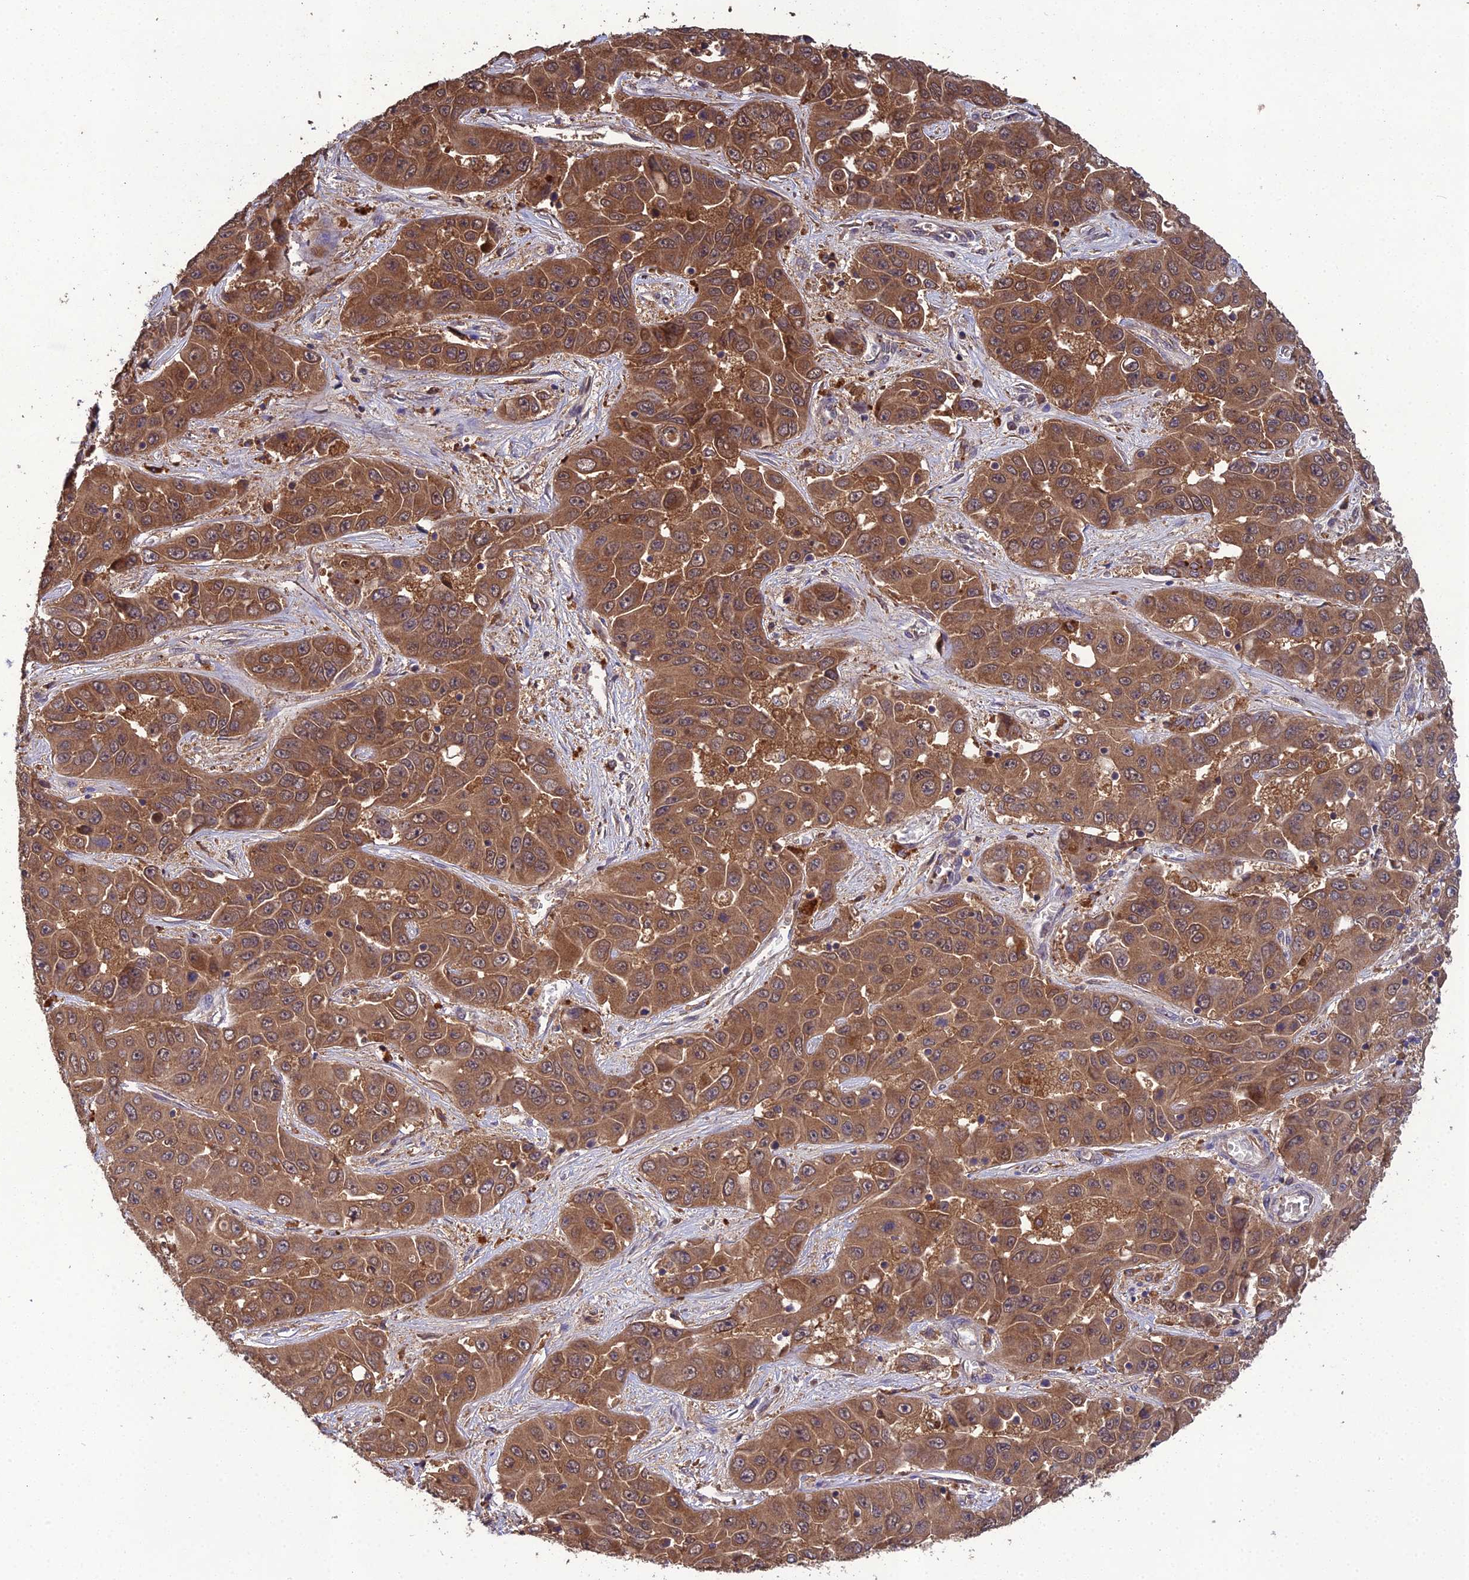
{"staining": {"intensity": "moderate", "quantity": ">75%", "location": "cytoplasmic/membranous"}, "tissue": "liver cancer", "cell_type": "Tumor cells", "image_type": "cancer", "snomed": [{"axis": "morphology", "description": "Cholangiocarcinoma"}, {"axis": "topography", "description": "Liver"}], "caption": "Cholangiocarcinoma (liver) tissue displays moderate cytoplasmic/membranous staining in approximately >75% of tumor cells, visualized by immunohistochemistry.", "gene": "TMEM258", "patient": {"sex": "female", "age": 52}}